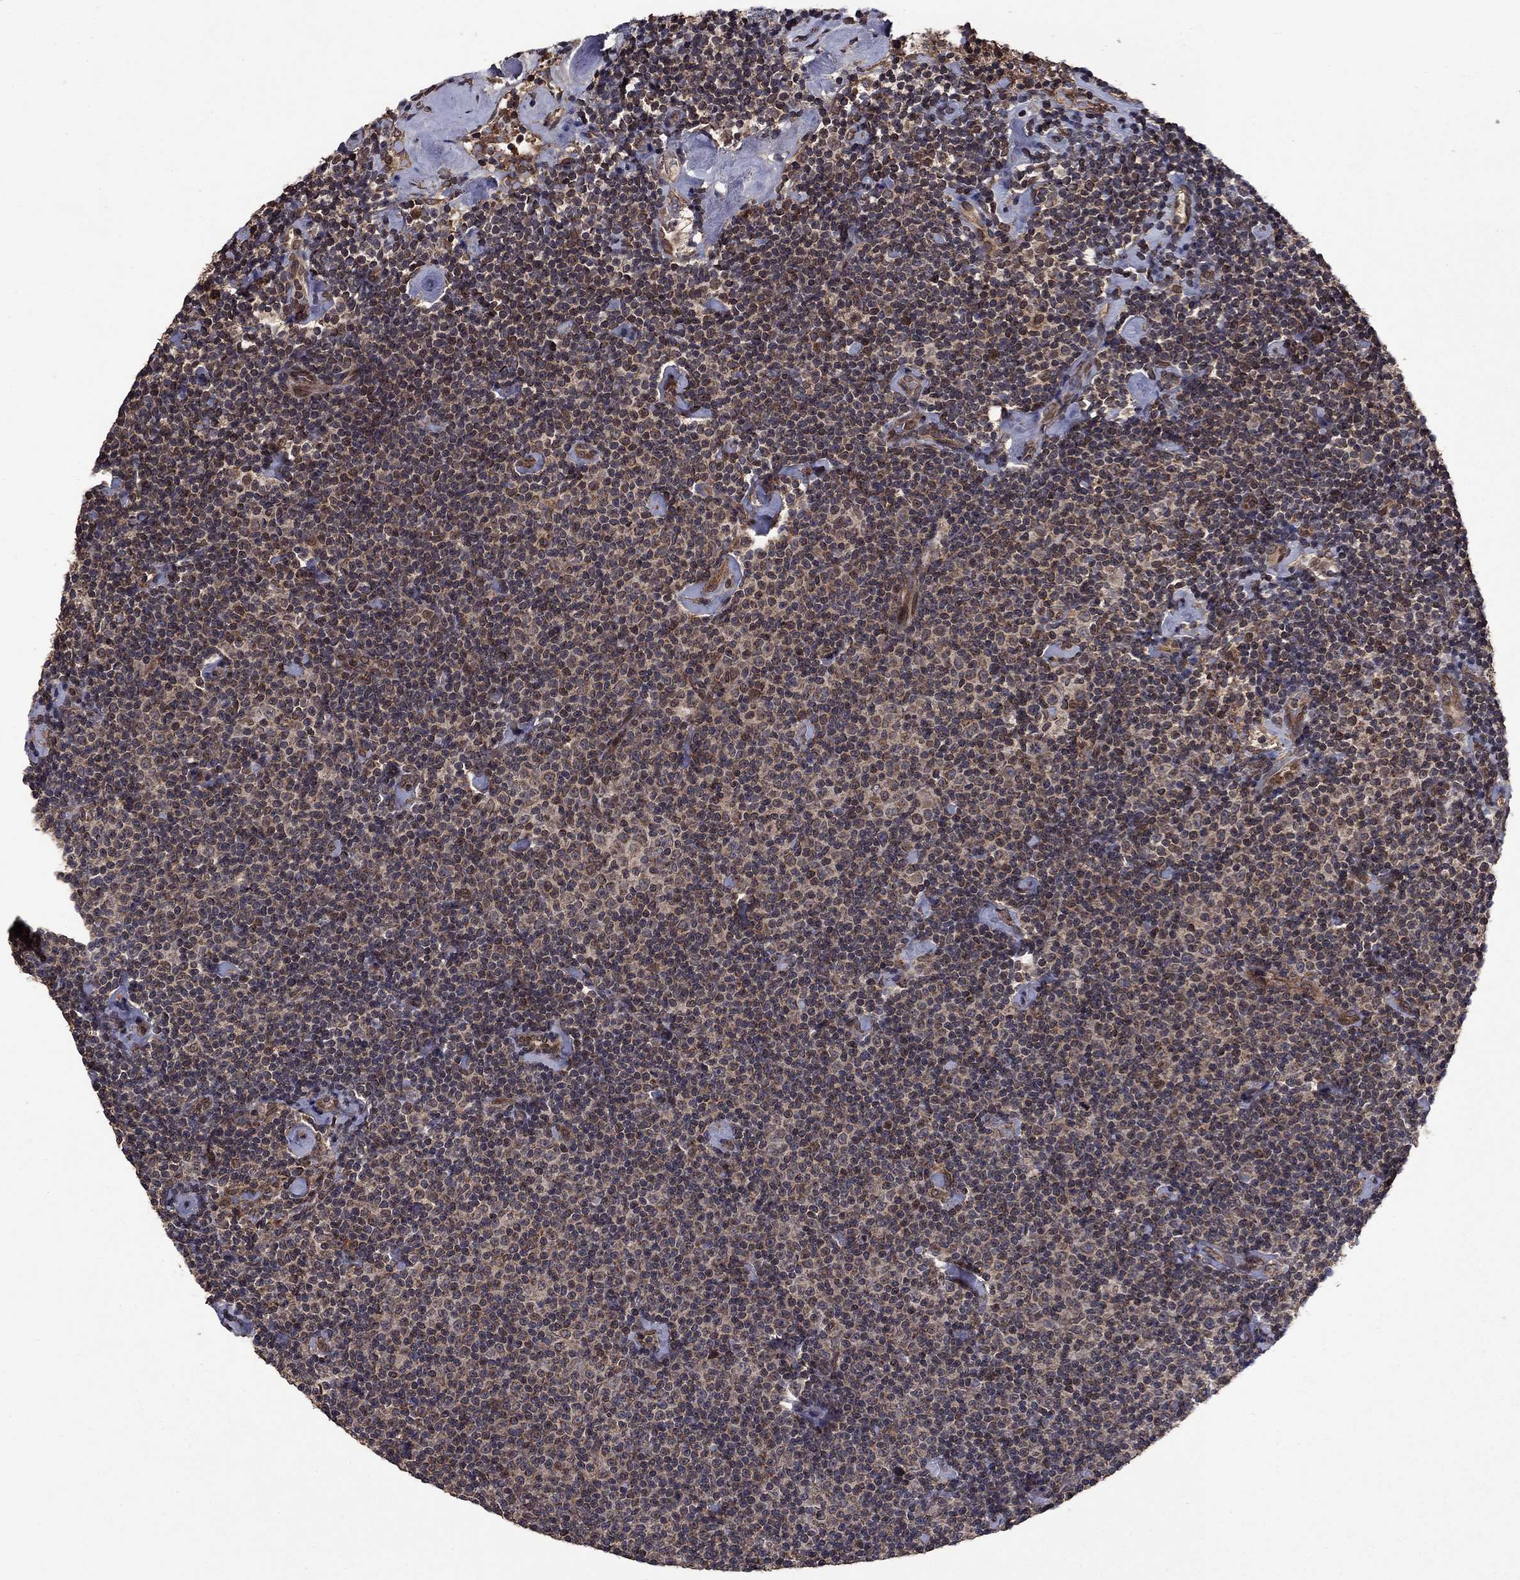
{"staining": {"intensity": "negative", "quantity": "none", "location": "none"}, "tissue": "lymphoma", "cell_type": "Tumor cells", "image_type": "cancer", "snomed": [{"axis": "morphology", "description": "Malignant lymphoma, non-Hodgkin's type, Low grade"}, {"axis": "topography", "description": "Lymph node"}], "caption": "Photomicrograph shows no significant protein staining in tumor cells of malignant lymphoma, non-Hodgkin's type (low-grade).", "gene": "DHRS1", "patient": {"sex": "male", "age": 81}}